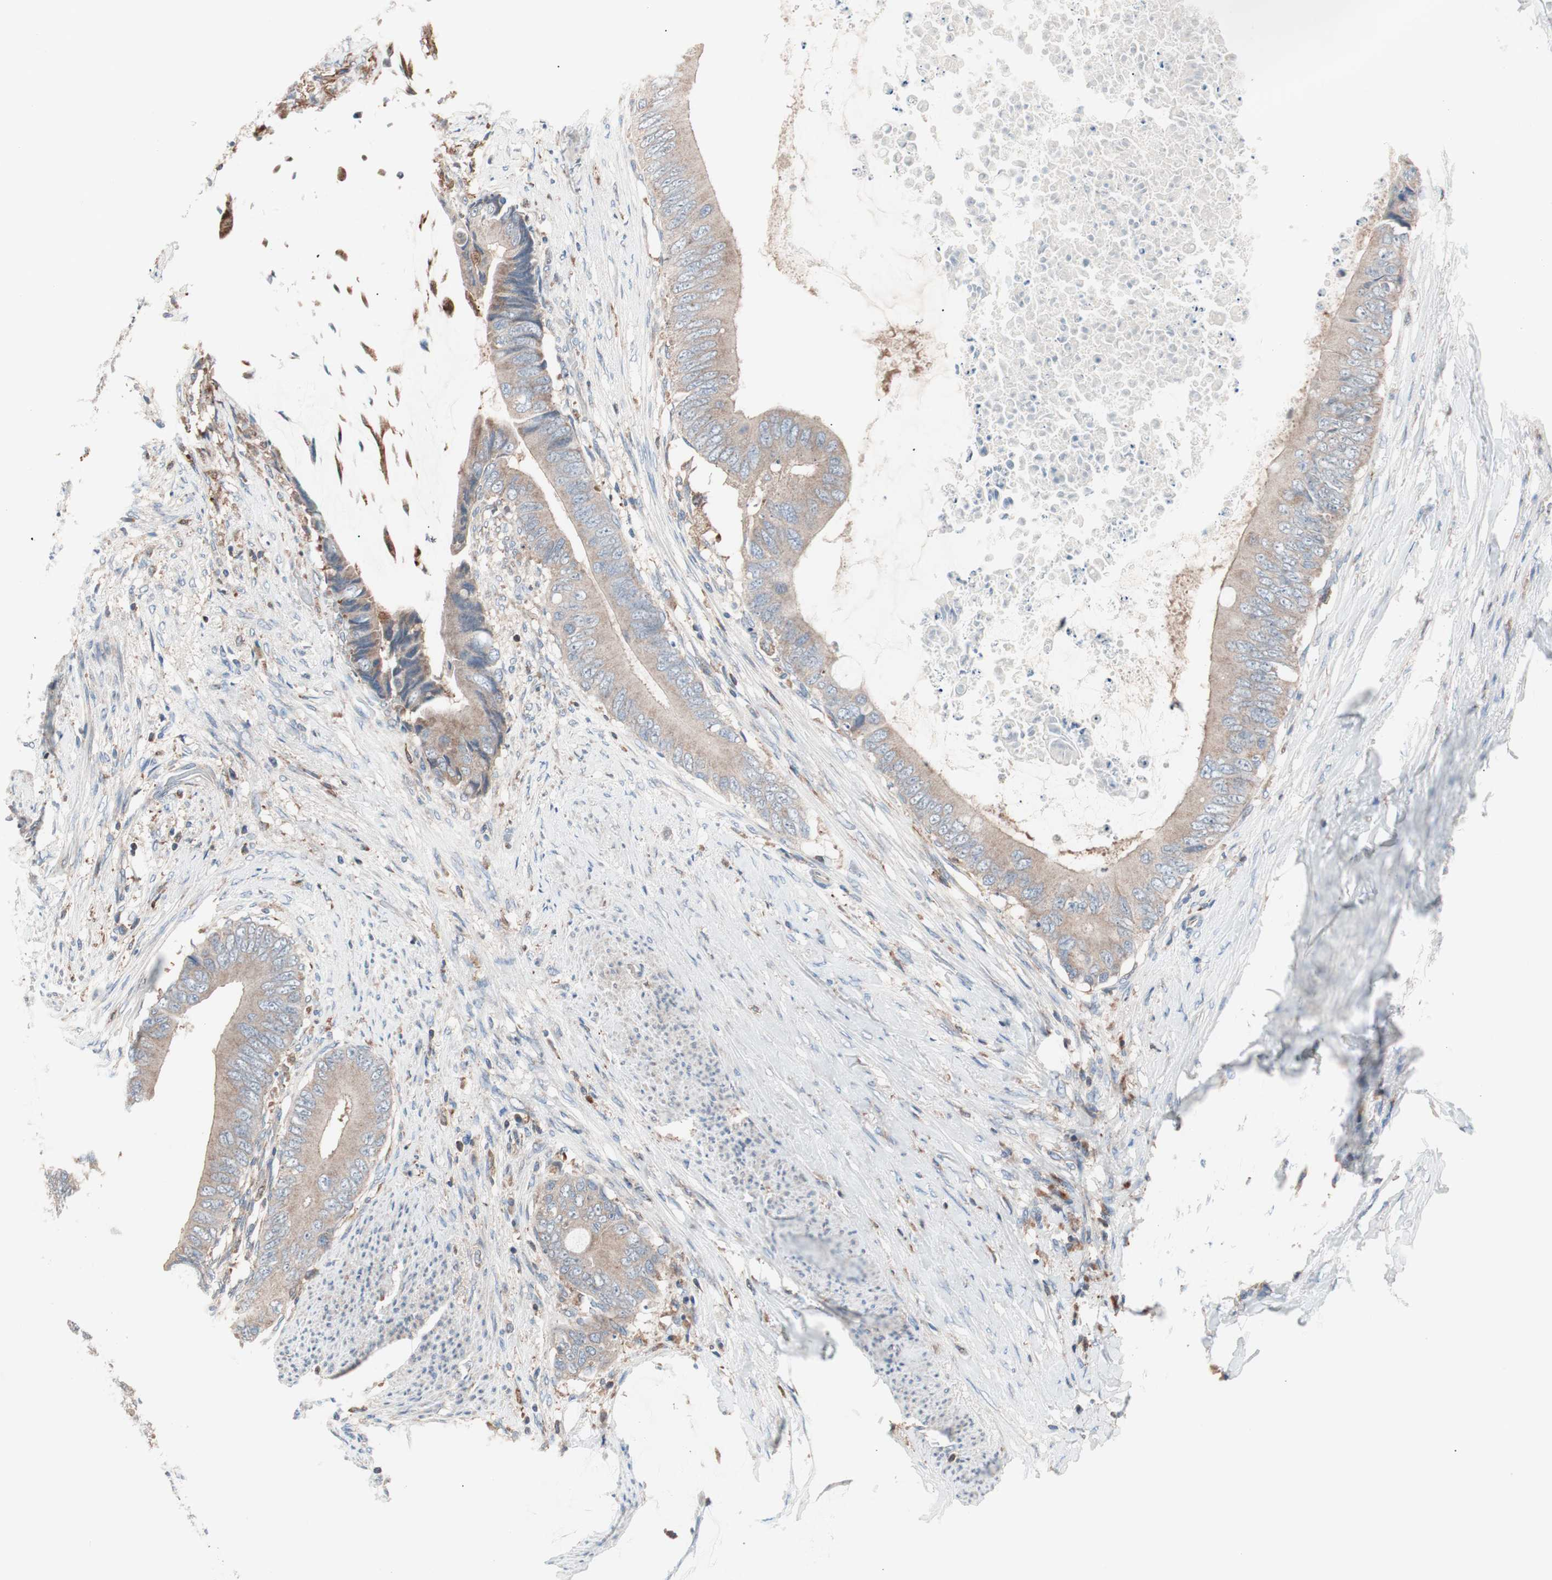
{"staining": {"intensity": "moderate", "quantity": ">75%", "location": "cytoplasmic/membranous"}, "tissue": "colorectal cancer", "cell_type": "Tumor cells", "image_type": "cancer", "snomed": [{"axis": "morphology", "description": "Normal tissue, NOS"}, {"axis": "morphology", "description": "Adenocarcinoma, NOS"}, {"axis": "topography", "description": "Rectum"}, {"axis": "topography", "description": "Peripheral nerve tissue"}], "caption": "IHC photomicrograph of neoplastic tissue: human colorectal adenocarcinoma stained using immunohistochemistry demonstrates medium levels of moderate protein expression localized specifically in the cytoplasmic/membranous of tumor cells, appearing as a cytoplasmic/membranous brown color.", "gene": "PIK3R1", "patient": {"sex": "female", "age": 77}}